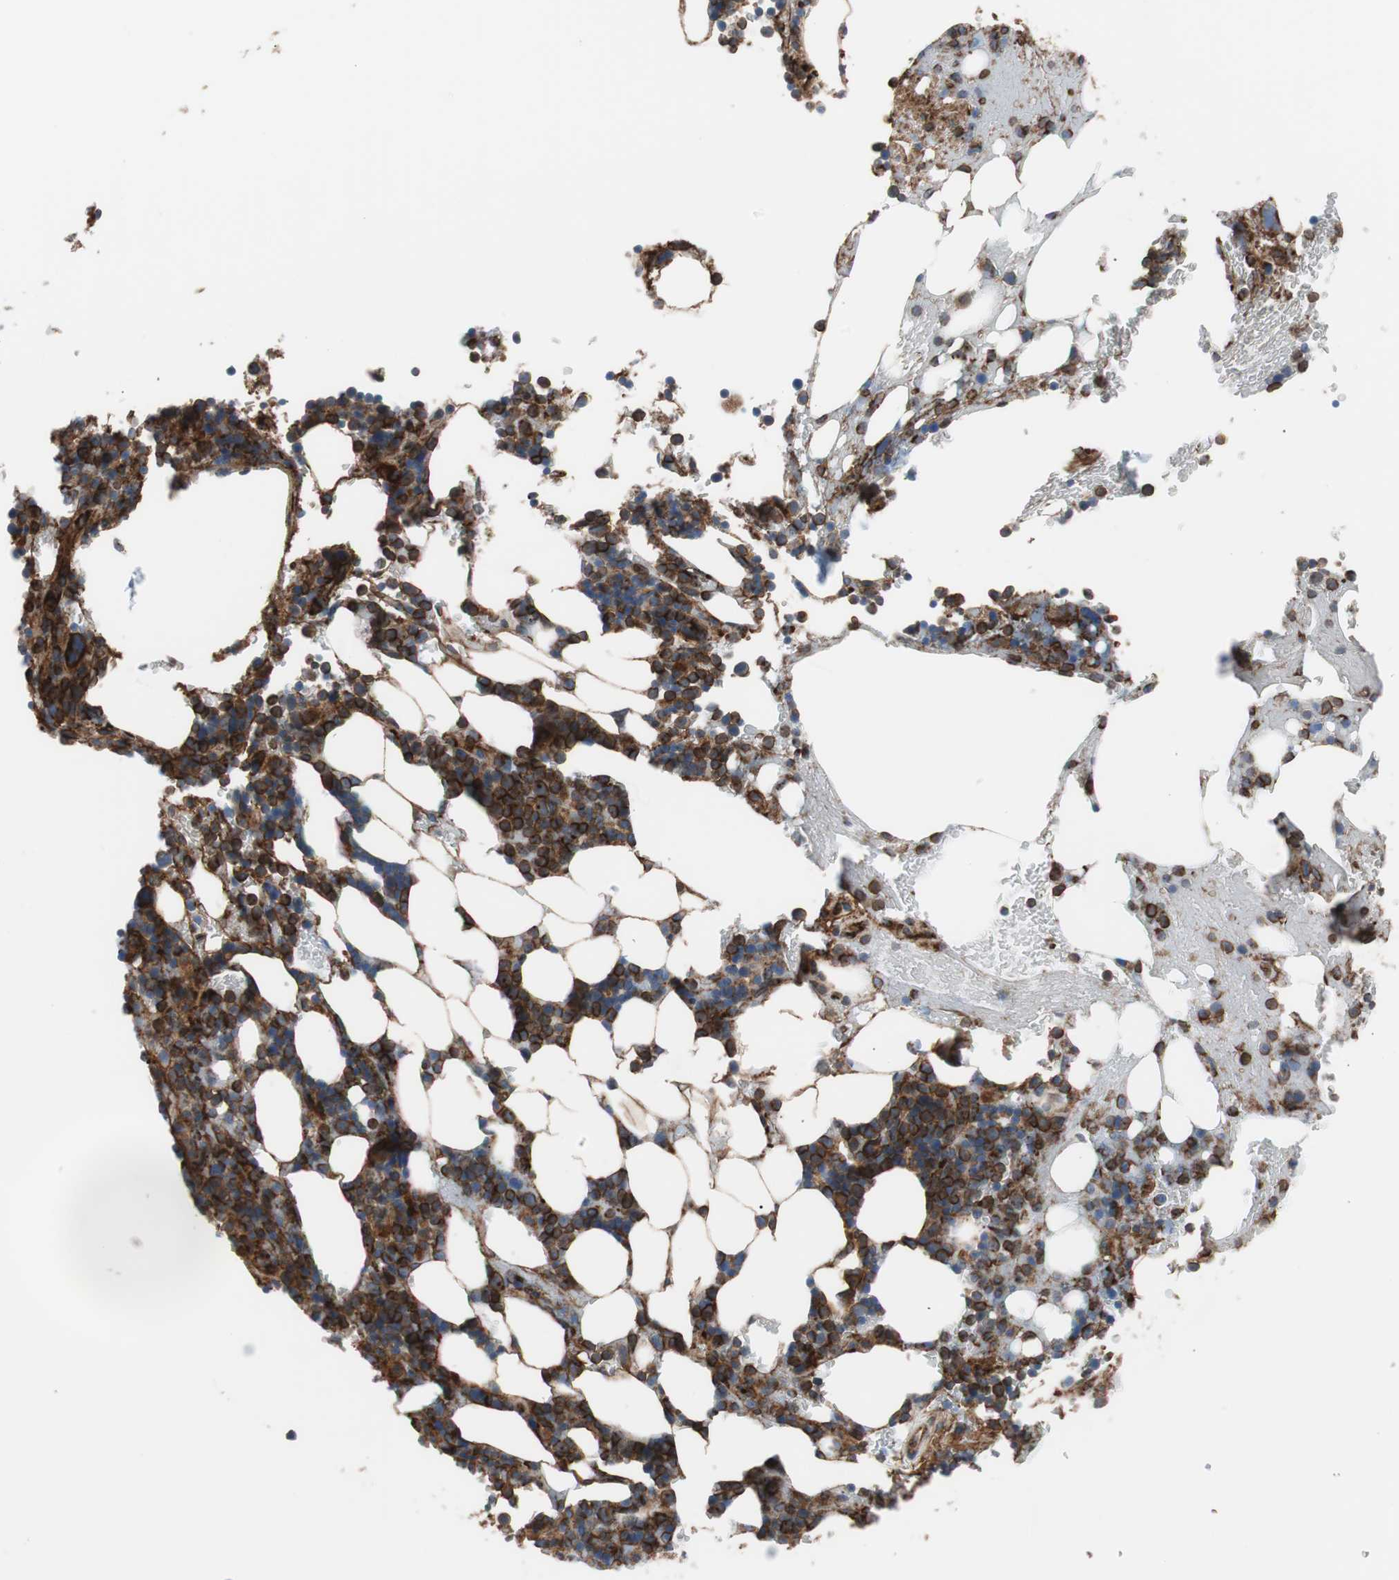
{"staining": {"intensity": "strong", "quantity": ">75%", "location": "cytoplasmic/membranous"}, "tissue": "bone marrow", "cell_type": "Hematopoietic cells", "image_type": "normal", "snomed": [{"axis": "morphology", "description": "Normal tissue, NOS"}, {"axis": "topography", "description": "Bone marrow"}], "caption": "Hematopoietic cells display high levels of strong cytoplasmic/membranous expression in about >75% of cells in normal human bone marrow.", "gene": "FLOT2", "patient": {"sex": "female", "age": 73}}